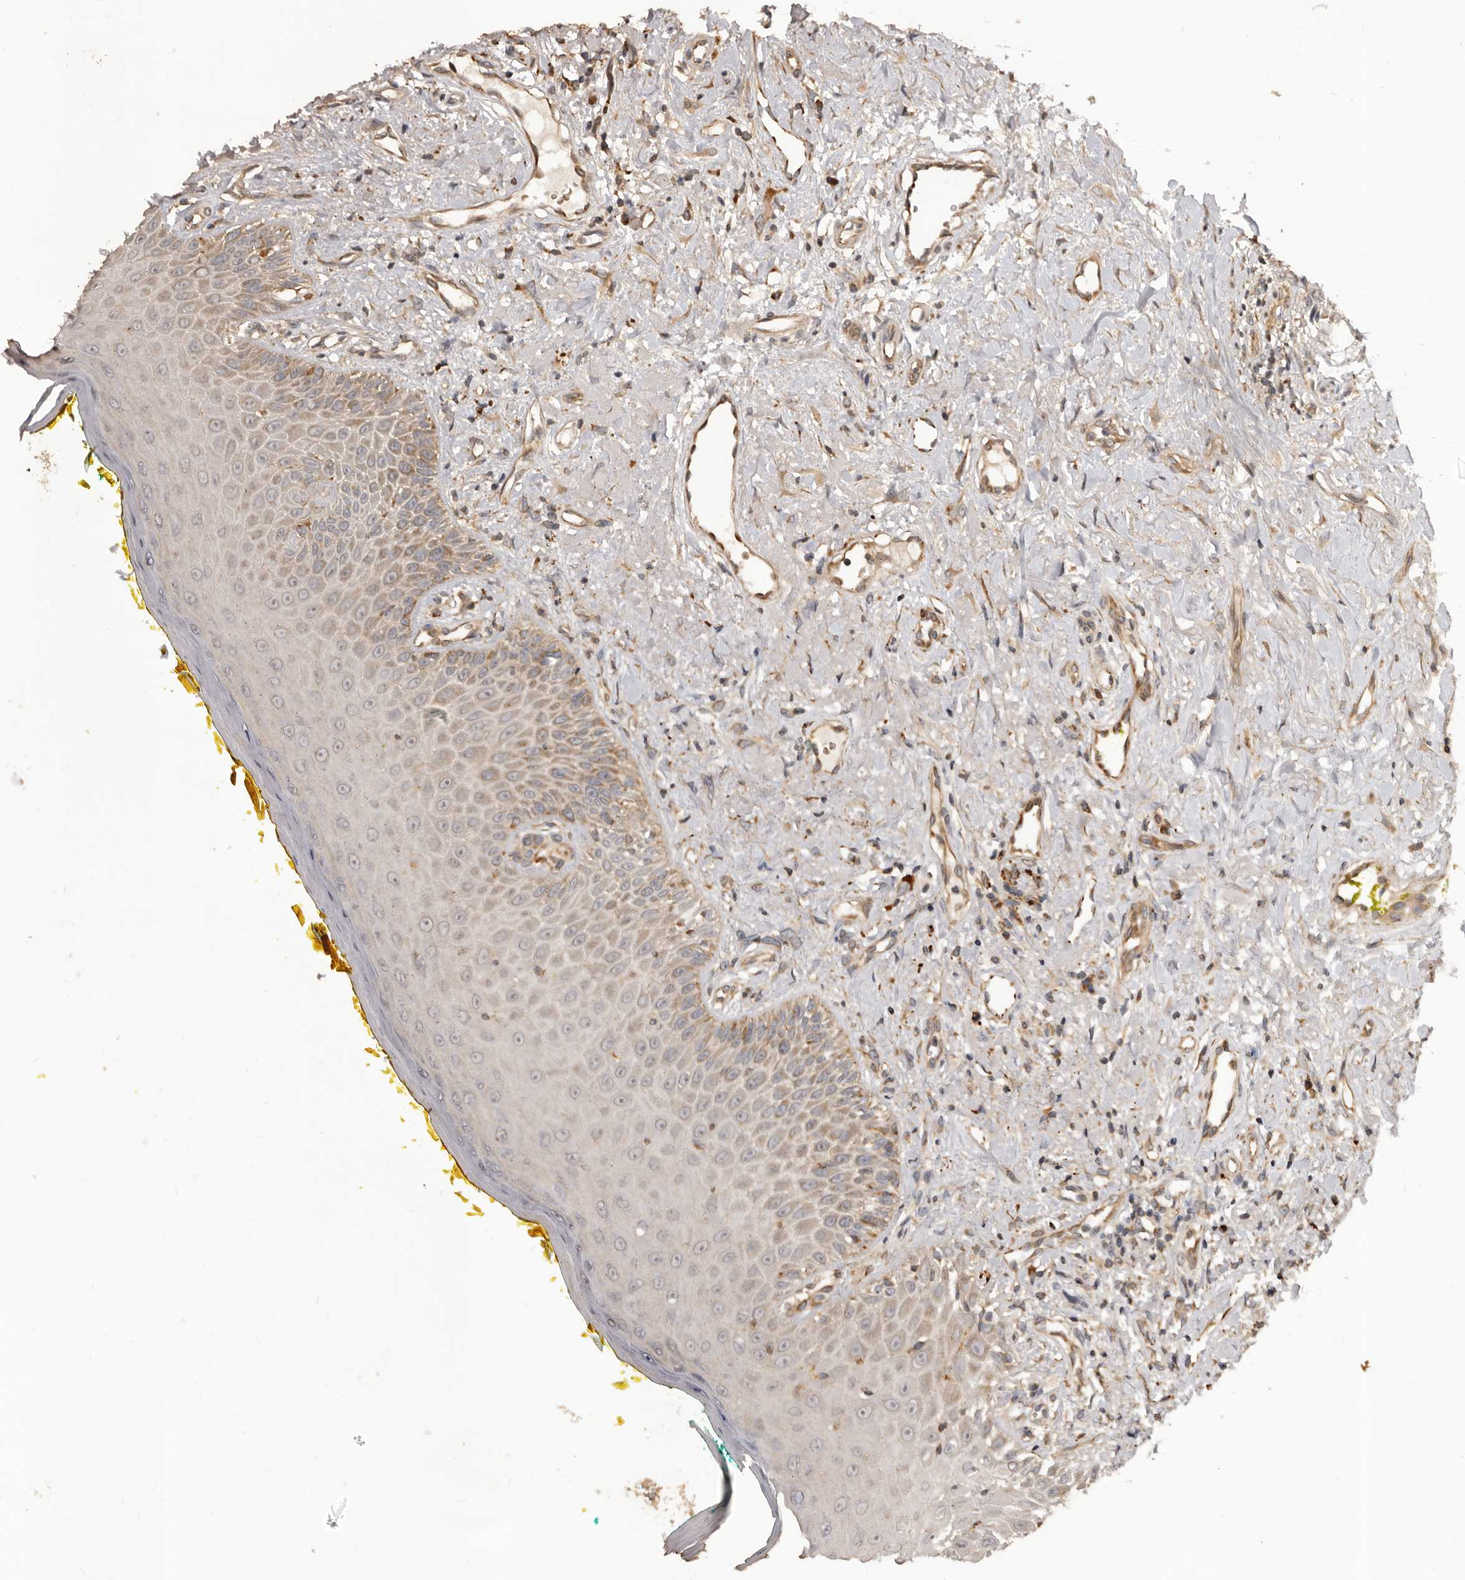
{"staining": {"intensity": "moderate", "quantity": "25%-75%", "location": "cytoplasmic/membranous"}, "tissue": "oral mucosa", "cell_type": "Squamous epithelial cells", "image_type": "normal", "snomed": [{"axis": "morphology", "description": "Normal tissue, NOS"}, {"axis": "topography", "description": "Oral tissue"}], "caption": "Squamous epithelial cells display medium levels of moderate cytoplasmic/membranous expression in about 25%-75% of cells in benign oral mucosa.", "gene": "QRSL1", "patient": {"sex": "female", "age": 70}}